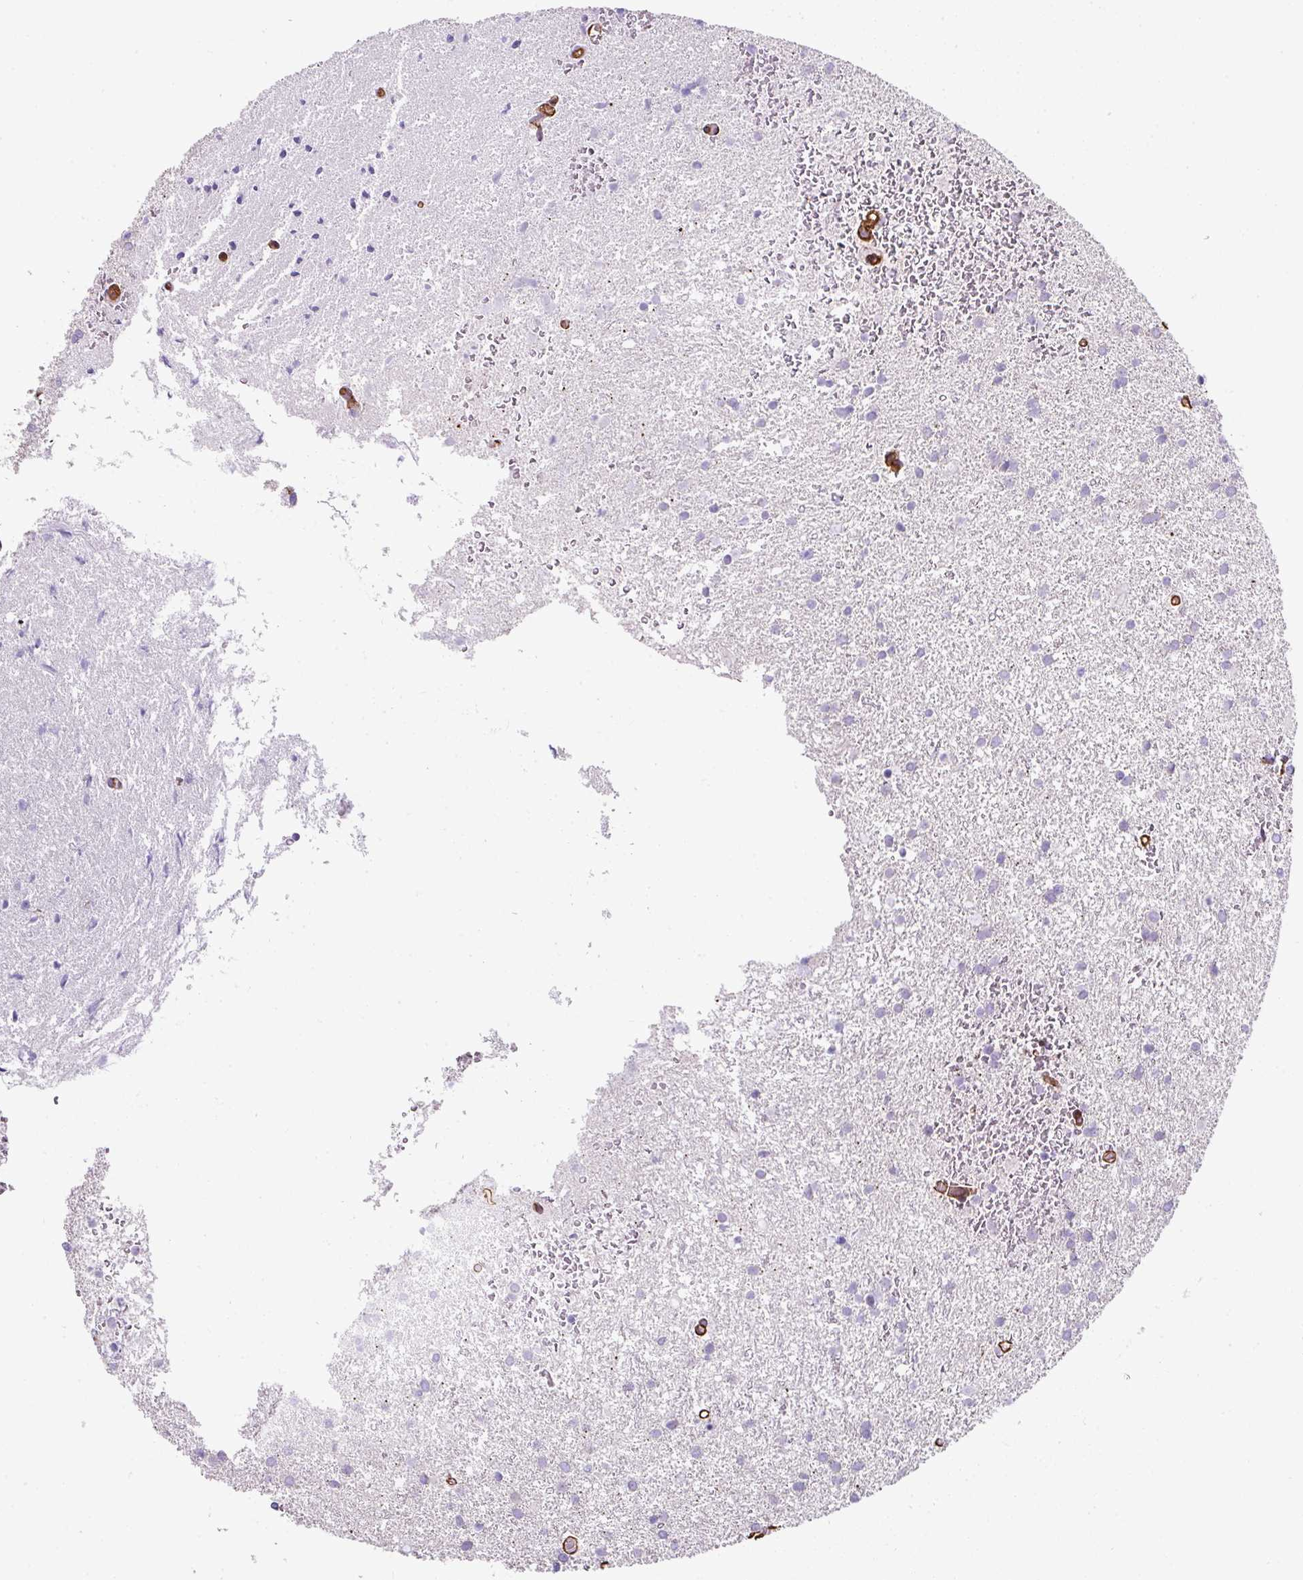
{"staining": {"intensity": "negative", "quantity": "none", "location": "none"}, "tissue": "glioma", "cell_type": "Tumor cells", "image_type": "cancer", "snomed": [{"axis": "morphology", "description": "Glioma, malignant, High grade"}, {"axis": "topography", "description": "Brain"}], "caption": "IHC of malignant high-grade glioma demonstrates no staining in tumor cells. Brightfield microscopy of immunohistochemistry (IHC) stained with DAB (3,3'-diaminobenzidine) (brown) and hematoxylin (blue), captured at high magnification.", "gene": "ANKUB1", "patient": {"sex": "female", "age": 50}}